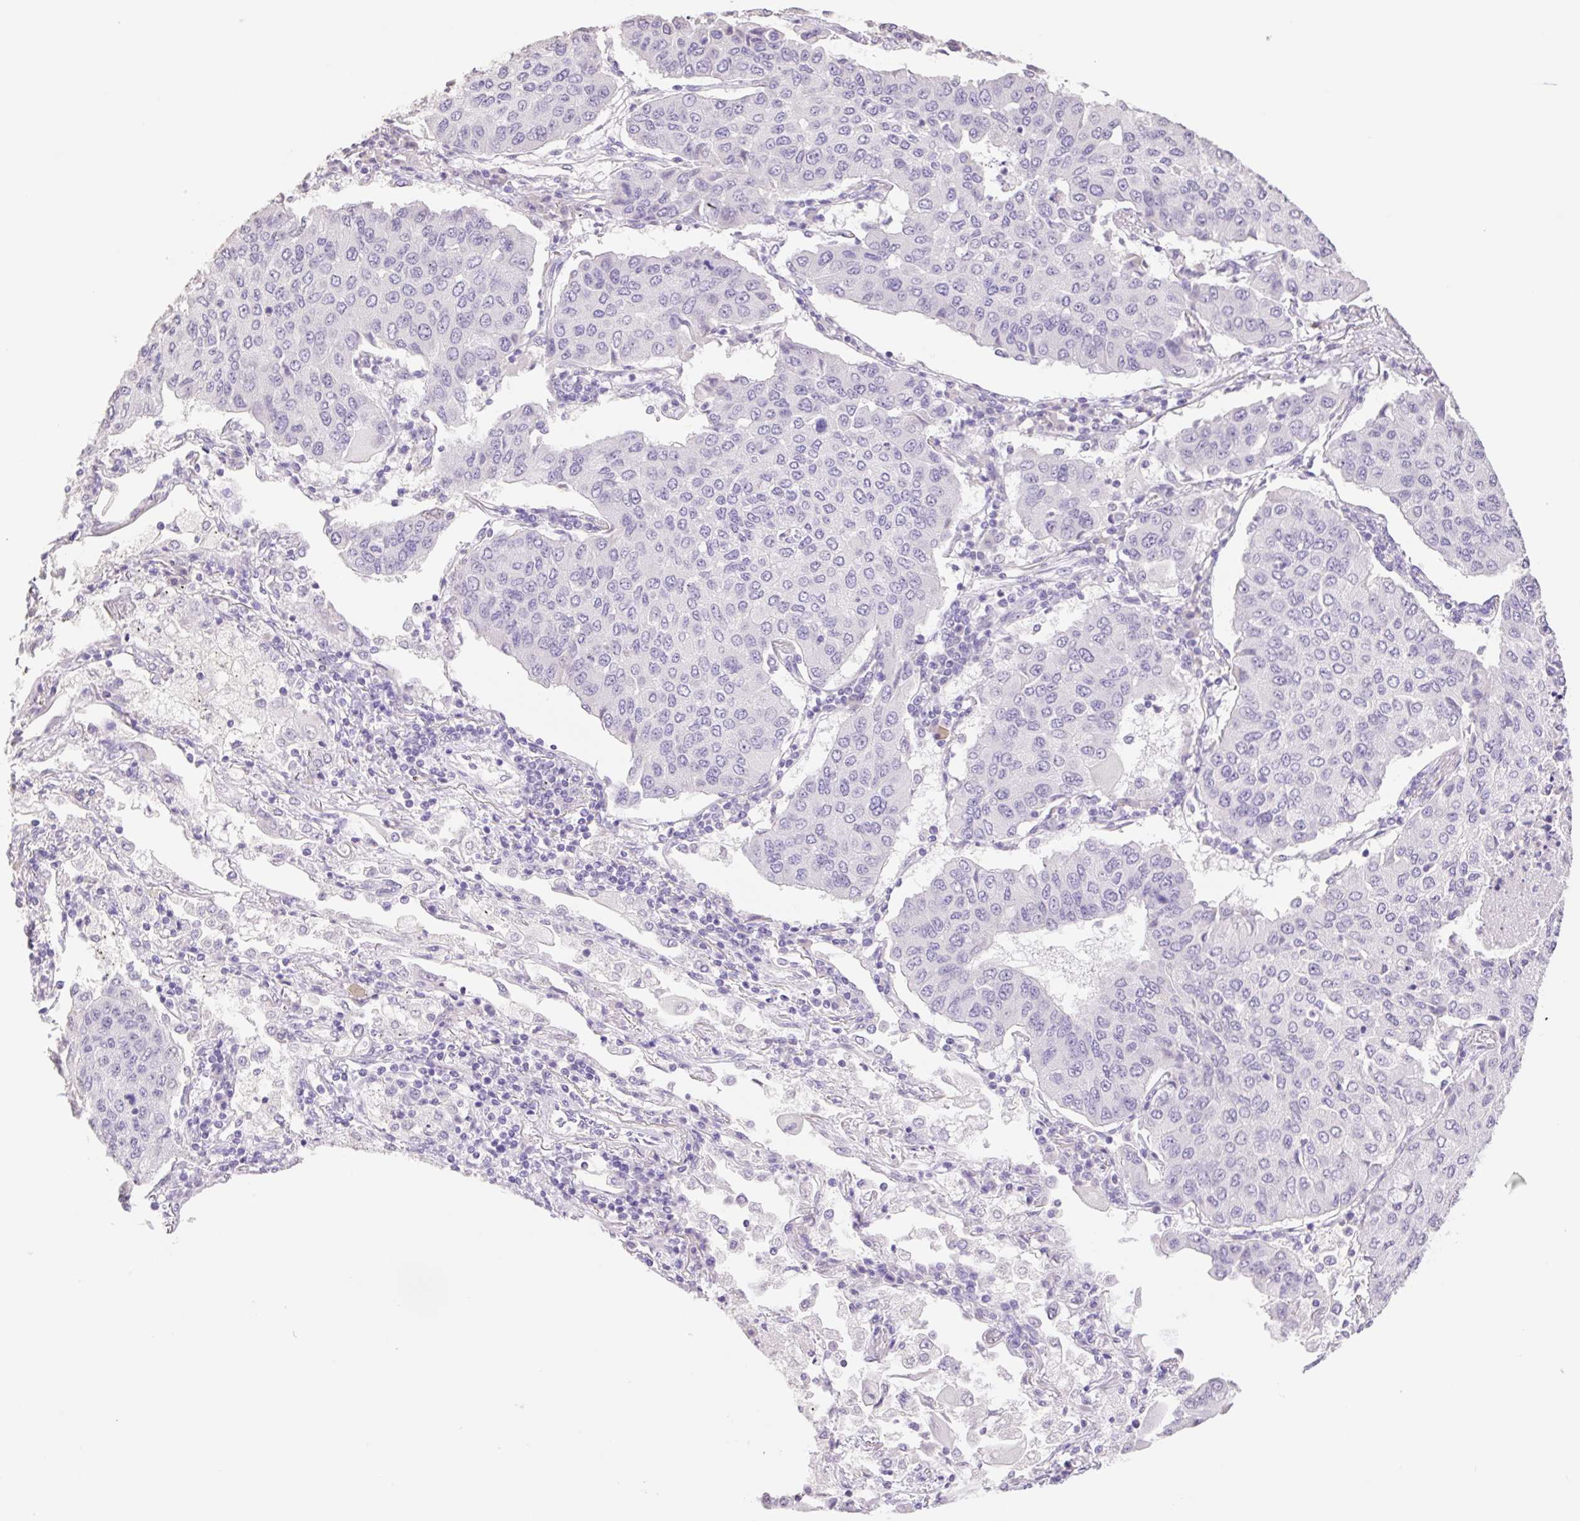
{"staining": {"intensity": "negative", "quantity": "none", "location": "none"}, "tissue": "lung cancer", "cell_type": "Tumor cells", "image_type": "cancer", "snomed": [{"axis": "morphology", "description": "Squamous cell carcinoma, NOS"}, {"axis": "topography", "description": "Lung"}], "caption": "A high-resolution micrograph shows immunohistochemistry staining of lung cancer (squamous cell carcinoma), which exhibits no significant staining in tumor cells.", "gene": "HCRTR2", "patient": {"sex": "male", "age": 74}}